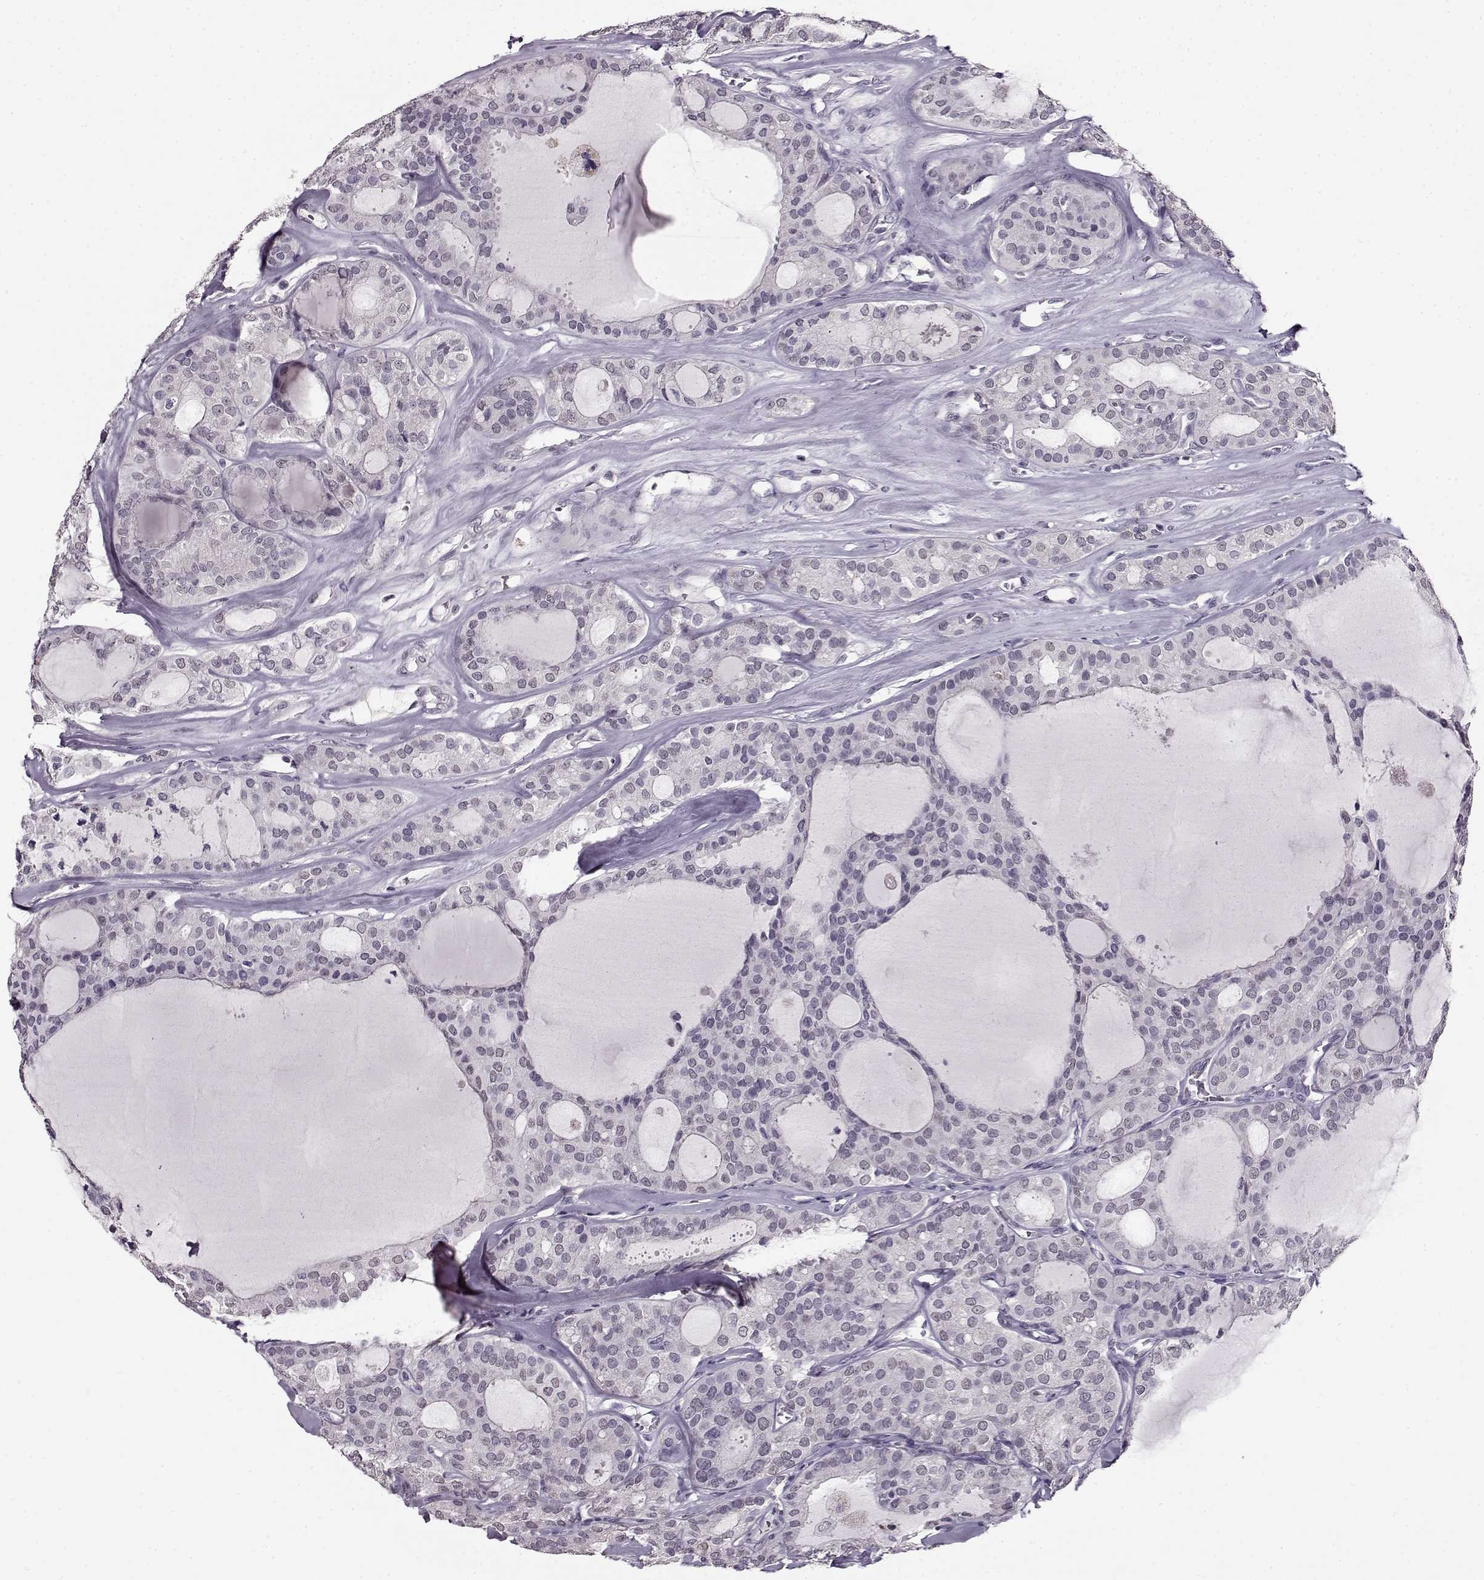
{"staining": {"intensity": "negative", "quantity": "none", "location": "none"}, "tissue": "thyroid cancer", "cell_type": "Tumor cells", "image_type": "cancer", "snomed": [{"axis": "morphology", "description": "Follicular adenoma carcinoma, NOS"}, {"axis": "topography", "description": "Thyroid gland"}], "caption": "Thyroid cancer (follicular adenoma carcinoma) stained for a protein using immunohistochemistry (IHC) exhibits no staining tumor cells.", "gene": "RP1L1", "patient": {"sex": "male", "age": 75}}